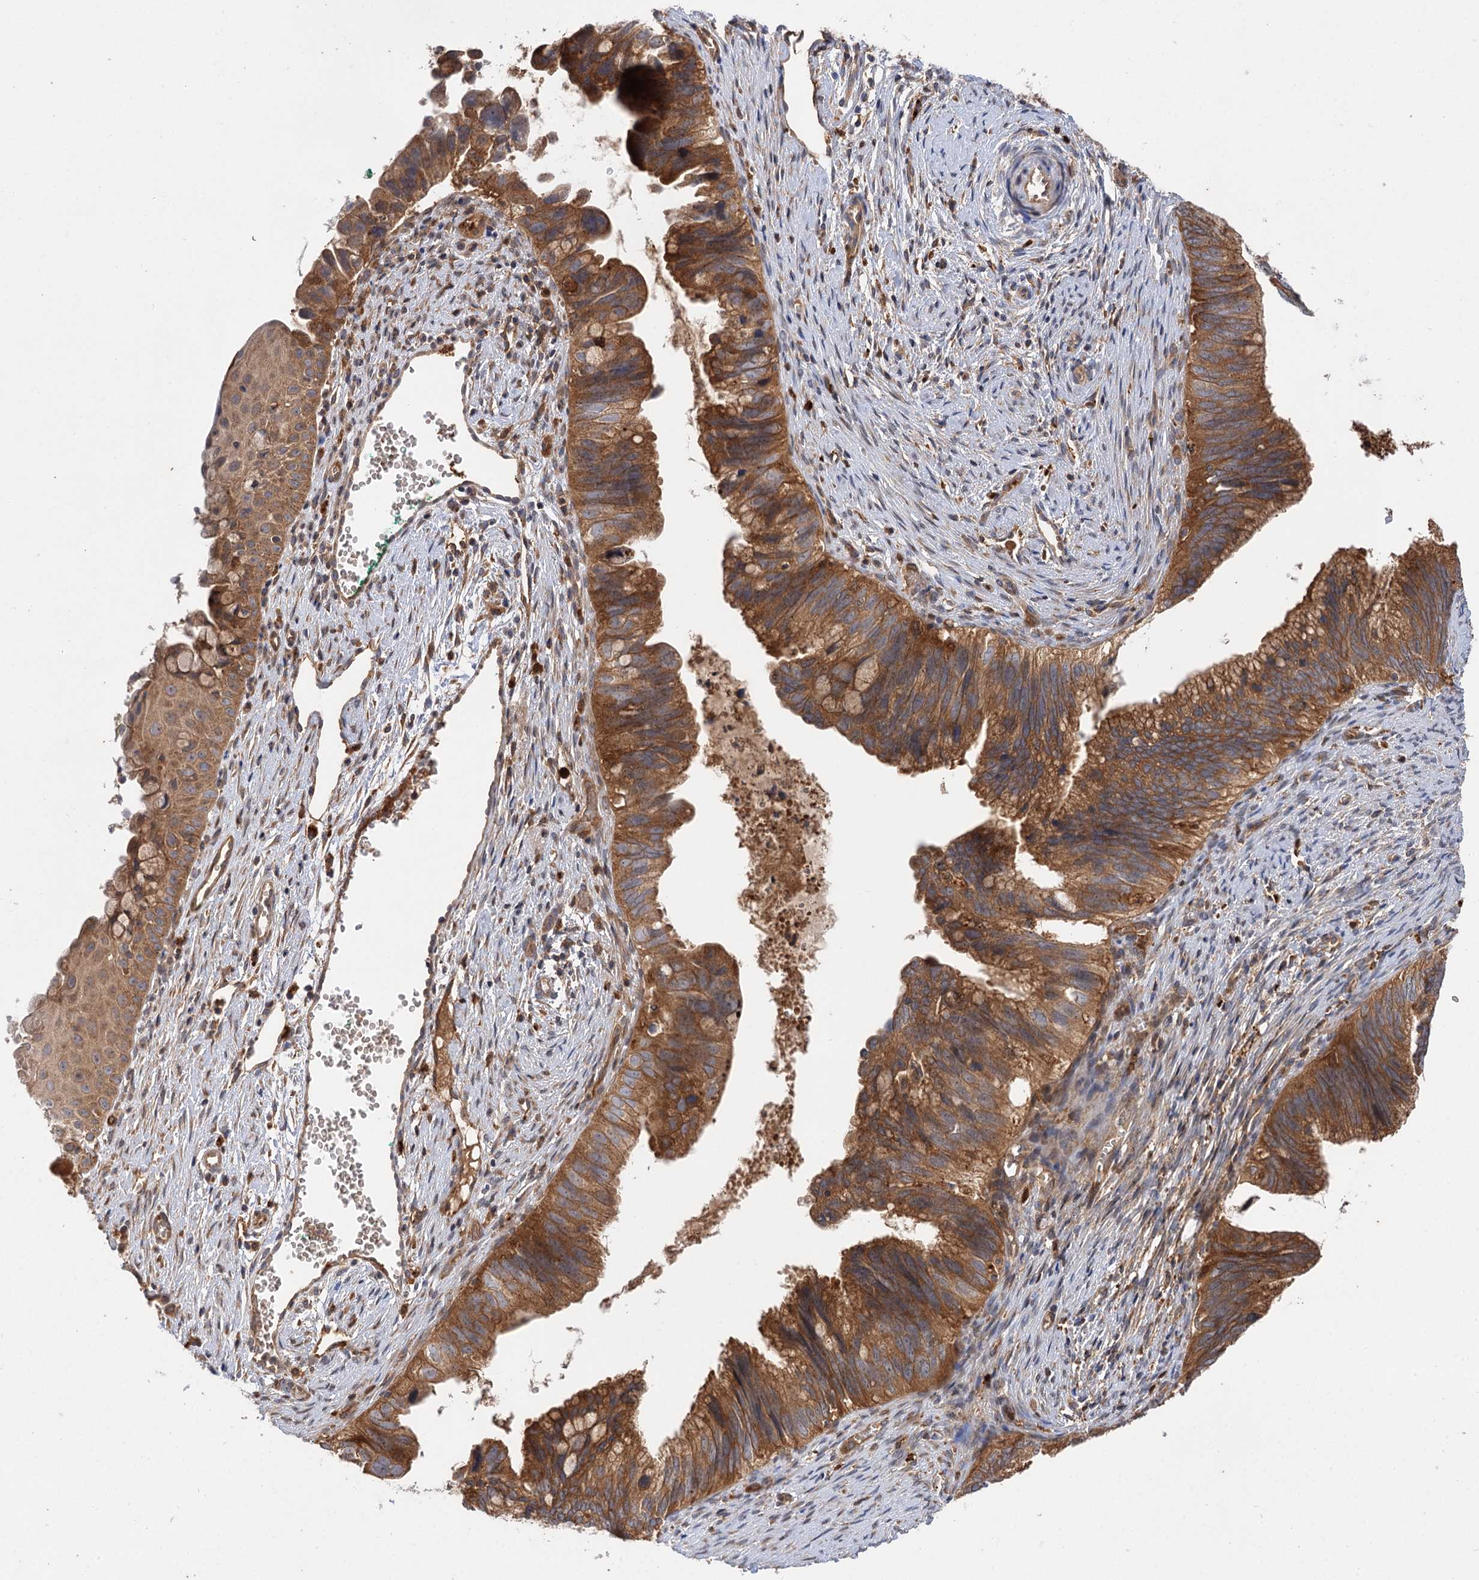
{"staining": {"intensity": "moderate", "quantity": ">75%", "location": "cytoplasmic/membranous"}, "tissue": "cervical cancer", "cell_type": "Tumor cells", "image_type": "cancer", "snomed": [{"axis": "morphology", "description": "Adenocarcinoma, NOS"}, {"axis": "topography", "description": "Cervix"}], "caption": "Cervical cancer (adenocarcinoma) stained with immunohistochemistry (IHC) demonstrates moderate cytoplasmic/membranous expression in approximately >75% of tumor cells.", "gene": "PATL1", "patient": {"sex": "female", "age": 42}}